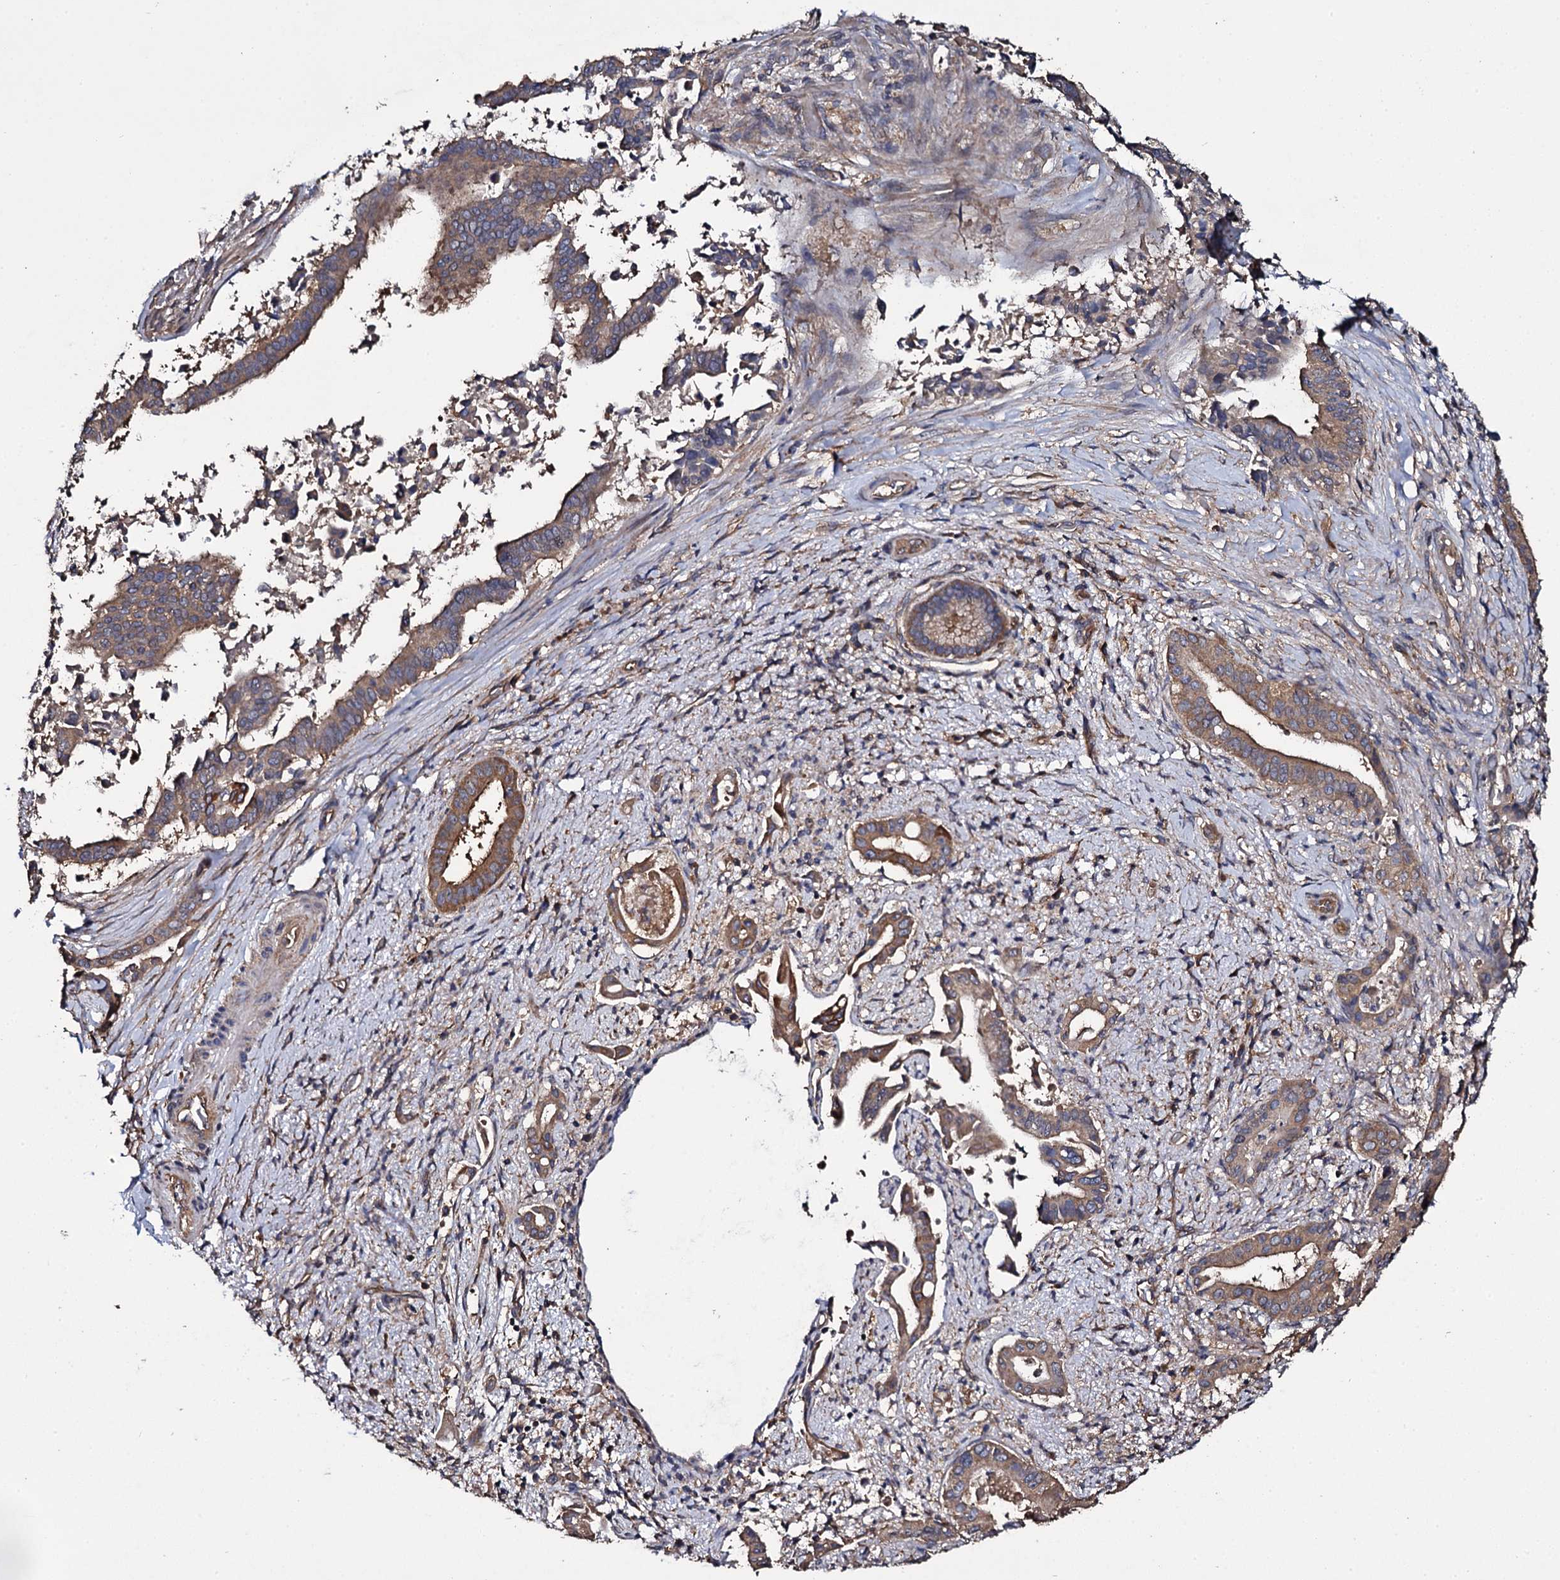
{"staining": {"intensity": "moderate", "quantity": ">75%", "location": "cytoplasmic/membranous"}, "tissue": "pancreatic cancer", "cell_type": "Tumor cells", "image_type": "cancer", "snomed": [{"axis": "morphology", "description": "Adenocarcinoma, NOS"}, {"axis": "topography", "description": "Pancreas"}], "caption": "About >75% of tumor cells in pancreatic cancer (adenocarcinoma) demonstrate moderate cytoplasmic/membranous protein positivity as visualized by brown immunohistochemical staining.", "gene": "TTC23", "patient": {"sex": "female", "age": 77}}